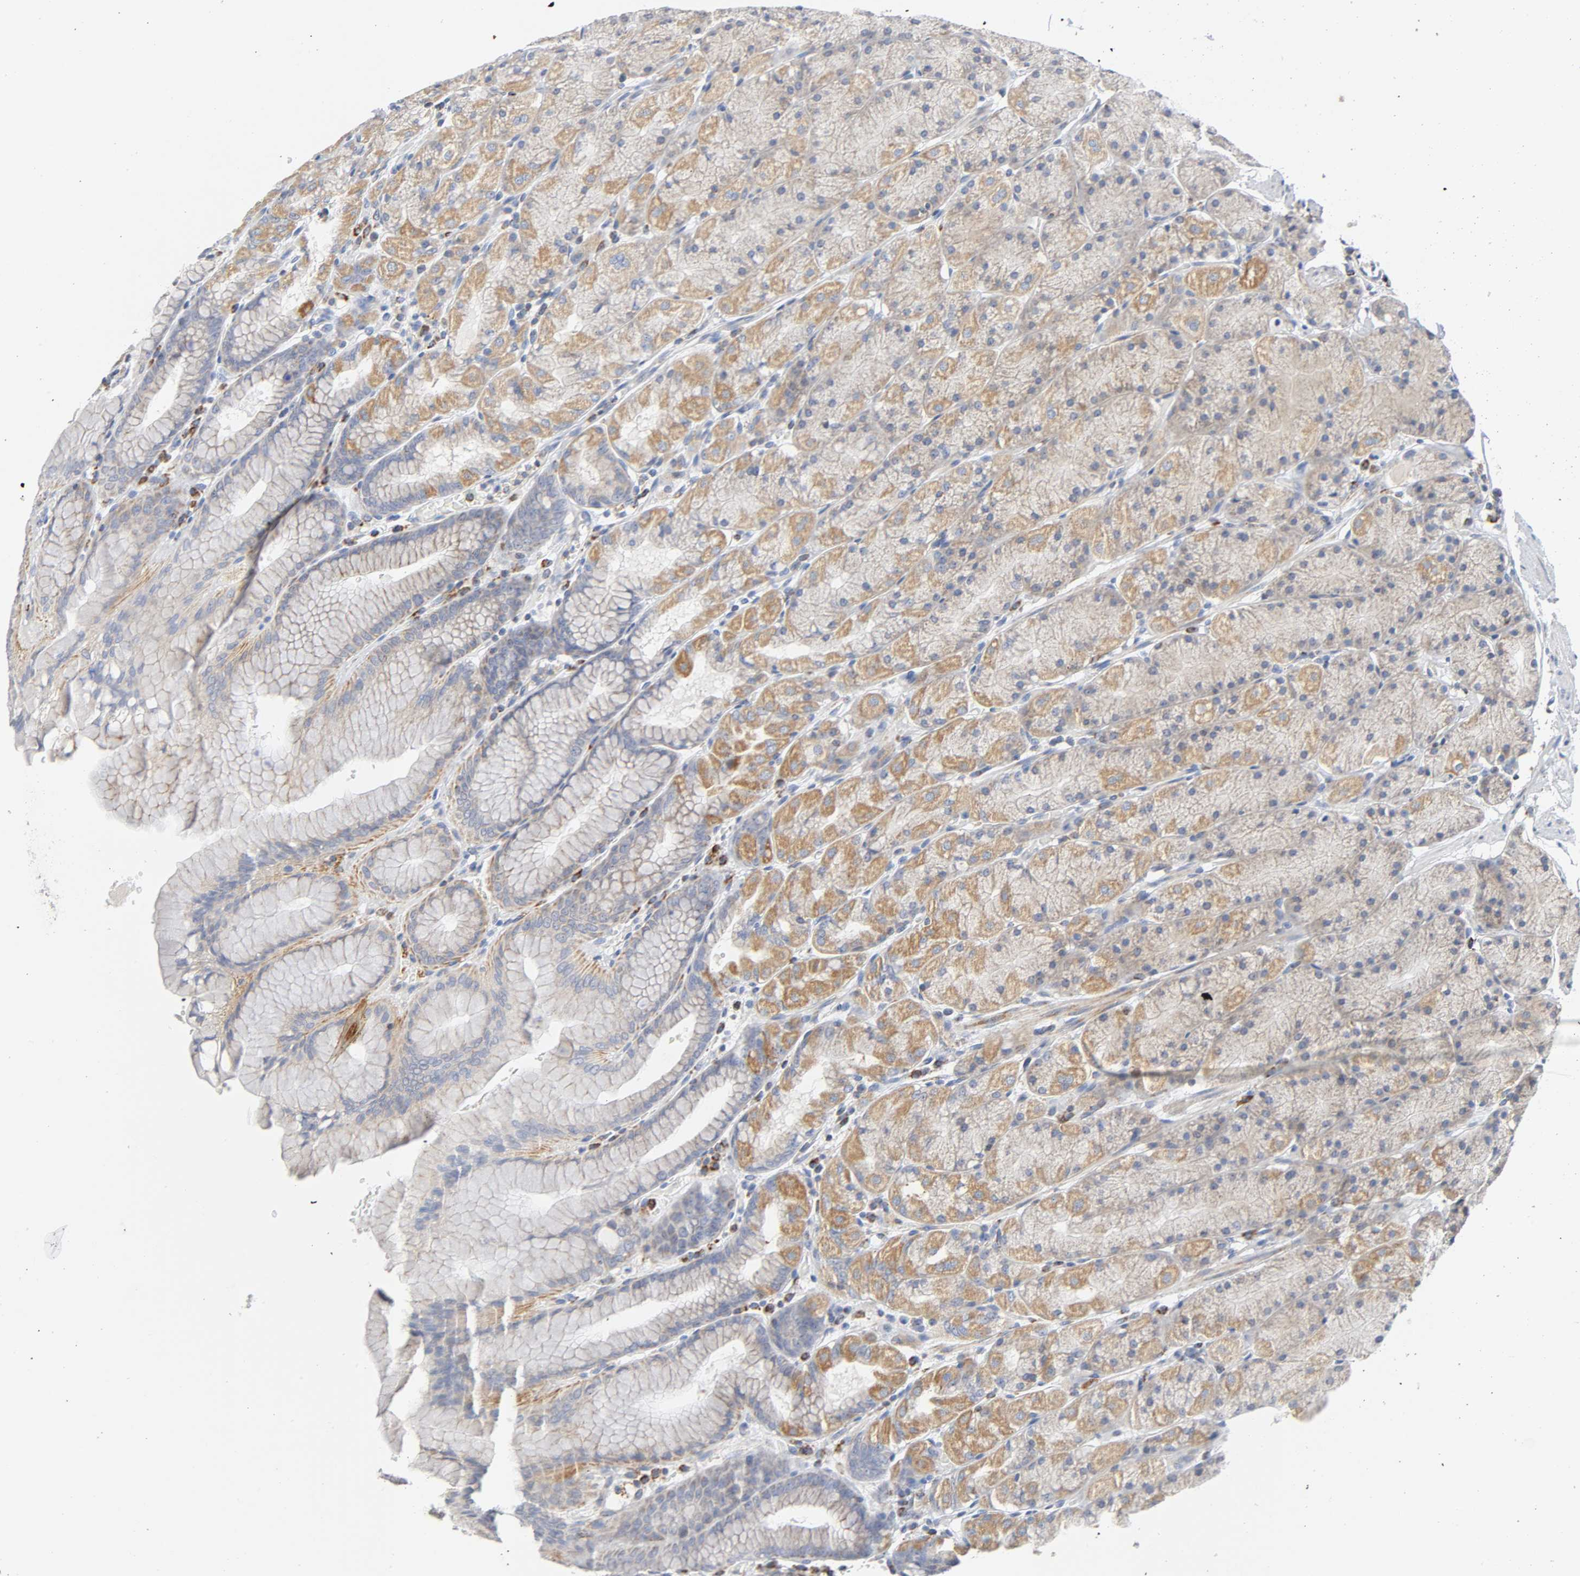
{"staining": {"intensity": "moderate", "quantity": "25%-75%", "location": "cytoplasmic/membranous"}, "tissue": "stomach", "cell_type": "Glandular cells", "image_type": "normal", "snomed": [{"axis": "morphology", "description": "Normal tissue, NOS"}, {"axis": "topography", "description": "Stomach, upper"}, {"axis": "topography", "description": "Stomach"}], "caption": "A histopathology image of human stomach stained for a protein displays moderate cytoplasmic/membranous brown staining in glandular cells. (brown staining indicates protein expression, while blue staining denotes nuclei).", "gene": "BAK1", "patient": {"sex": "male", "age": 76}}